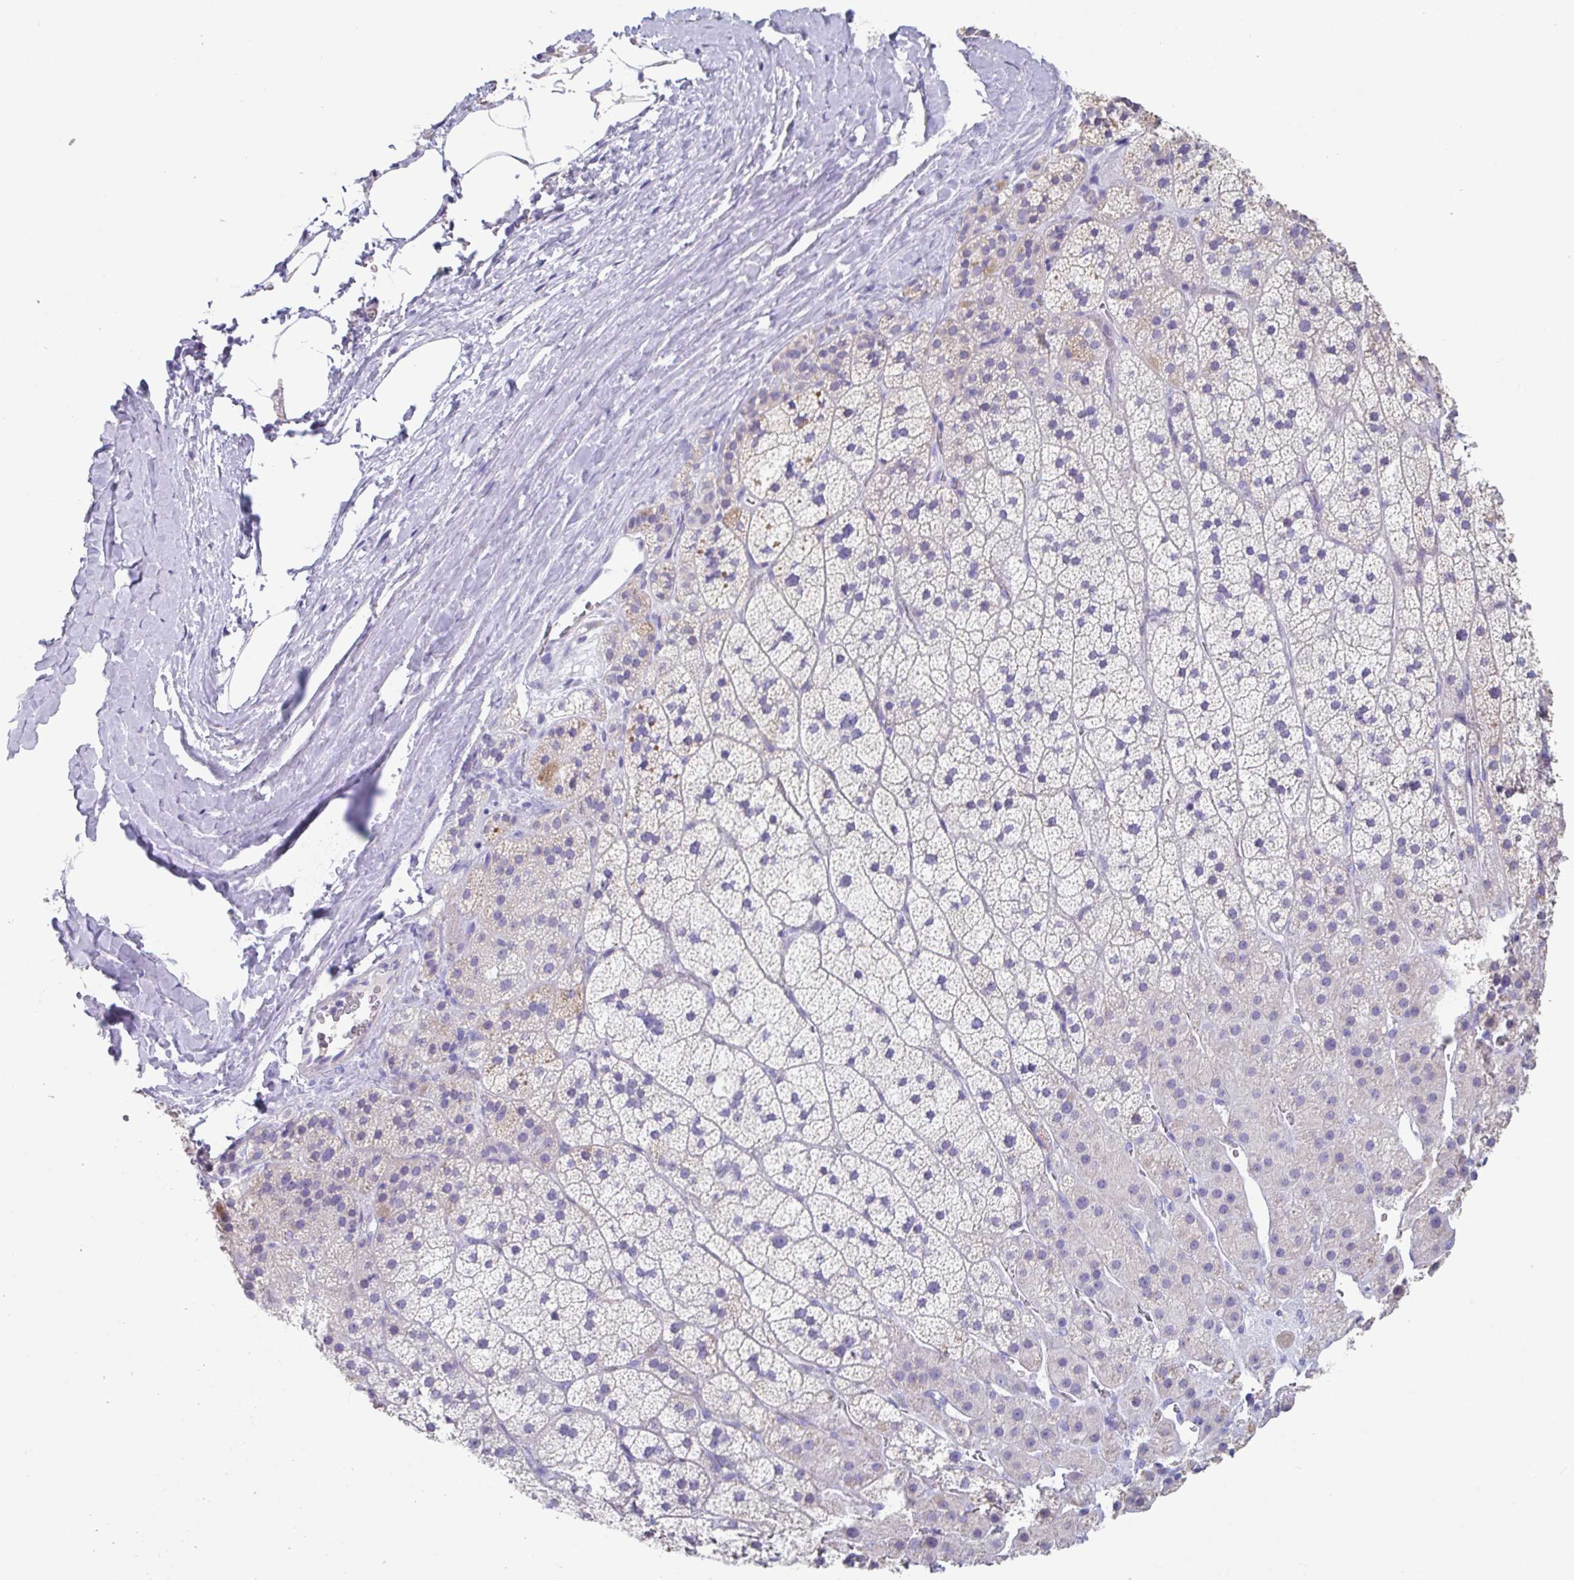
{"staining": {"intensity": "negative", "quantity": "none", "location": "none"}, "tissue": "adrenal gland", "cell_type": "Glandular cells", "image_type": "normal", "snomed": [{"axis": "morphology", "description": "Normal tissue, NOS"}, {"axis": "topography", "description": "Adrenal gland"}], "caption": "The image demonstrates no significant positivity in glandular cells of adrenal gland. Nuclei are stained in blue.", "gene": "SLC44A4", "patient": {"sex": "male", "age": 57}}